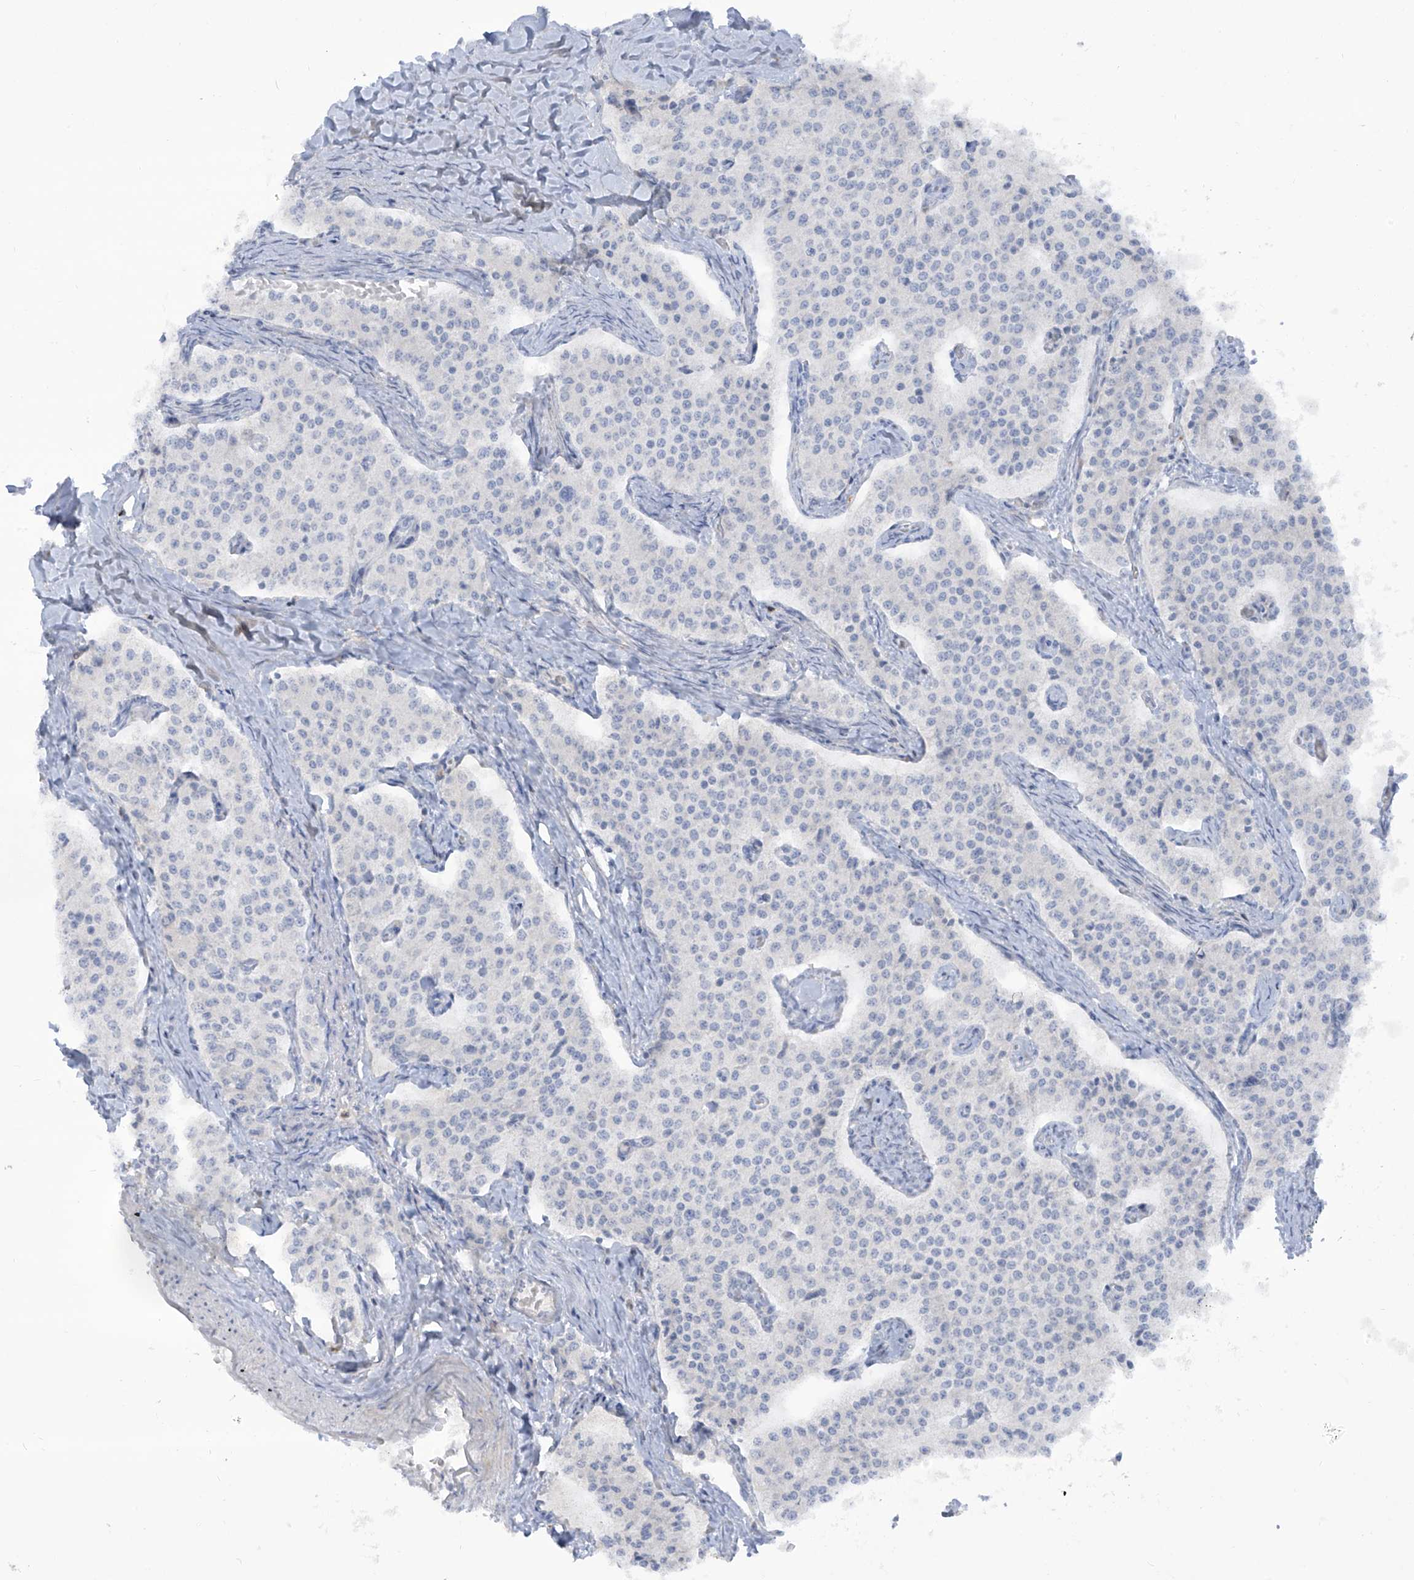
{"staining": {"intensity": "negative", "quantity": "none", "location": "none"}, "tissue": "carcinoid", "cell_type": "Tumor cells", "image_type": "cancer", "snomed": [{"axis": "morphology", "description": "Carcinoid, malignant, NOS"}, {"axis": "topography", "description": "Colon"}], "caption": "Immunohistochemistry photomicrograph of neoplastic tissue: human malignant carcinoid stained with DAB (3,3'-diaminobenzidine) exhibits no significant protein expression in tumor cells. (DAB immunohistochemistry (IHC), high magnification).", "gene": "NOTO", "patient": {"sex": "female", "age": 52}}